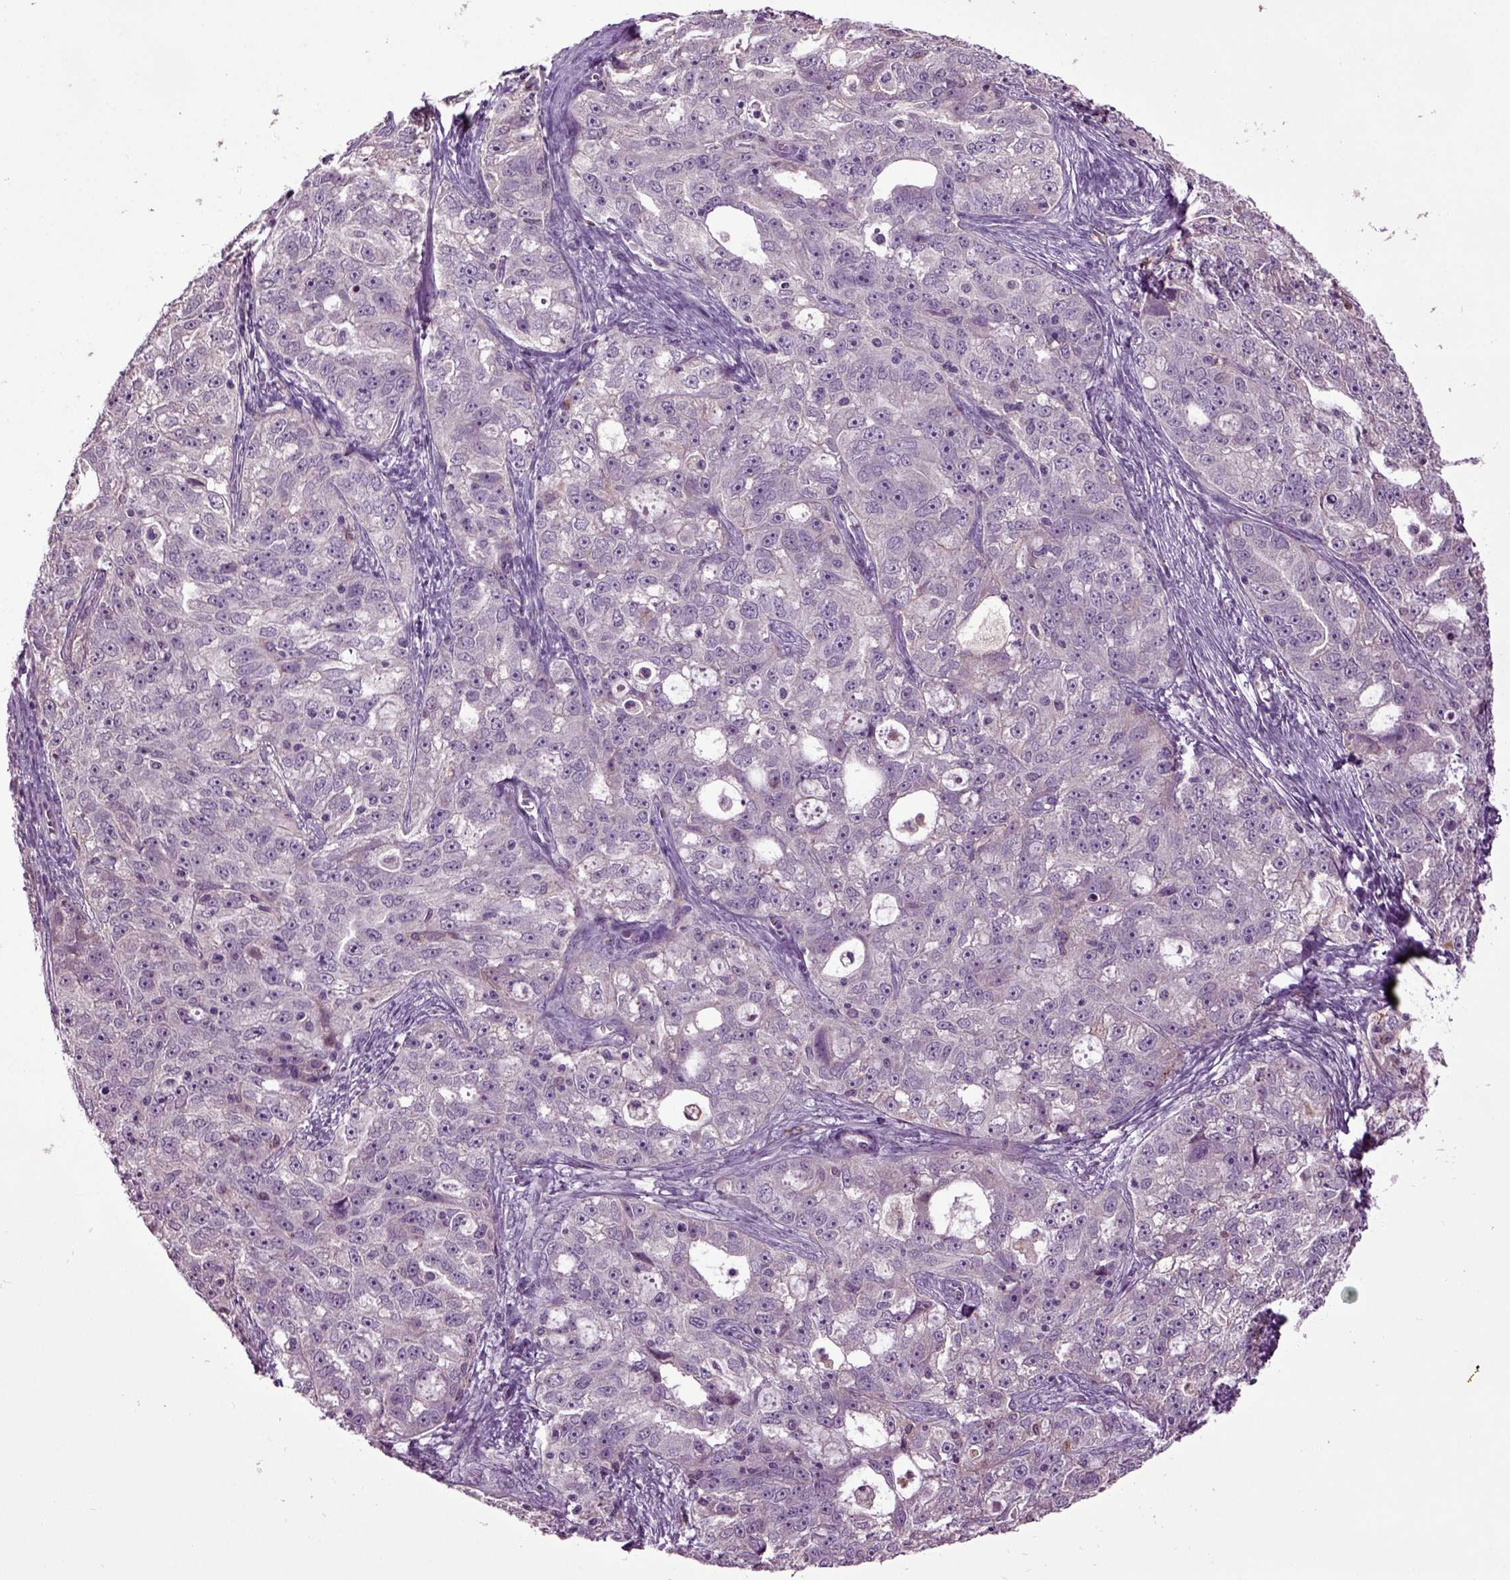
{"staining": {"intensity": "negative", "quantity": "none", "location": "none"}, "tissue": "ovarian cancer", "cell_type": "Tumor cells", "image_type": "cancer", "snomed": [{"axis": "morphology", "description": "Cystadenocarcinoma, serous, NOS"}, {"axis": "topography", "description": "Ovary"}], "caption": "The immunohistochemistry photomicrograph has no significant staining in tumor cells of ovarian serous cystadenocarcinoma tissue.", "gene": "SLC17A6", "patient": {"sex": "female", "age": 51}}